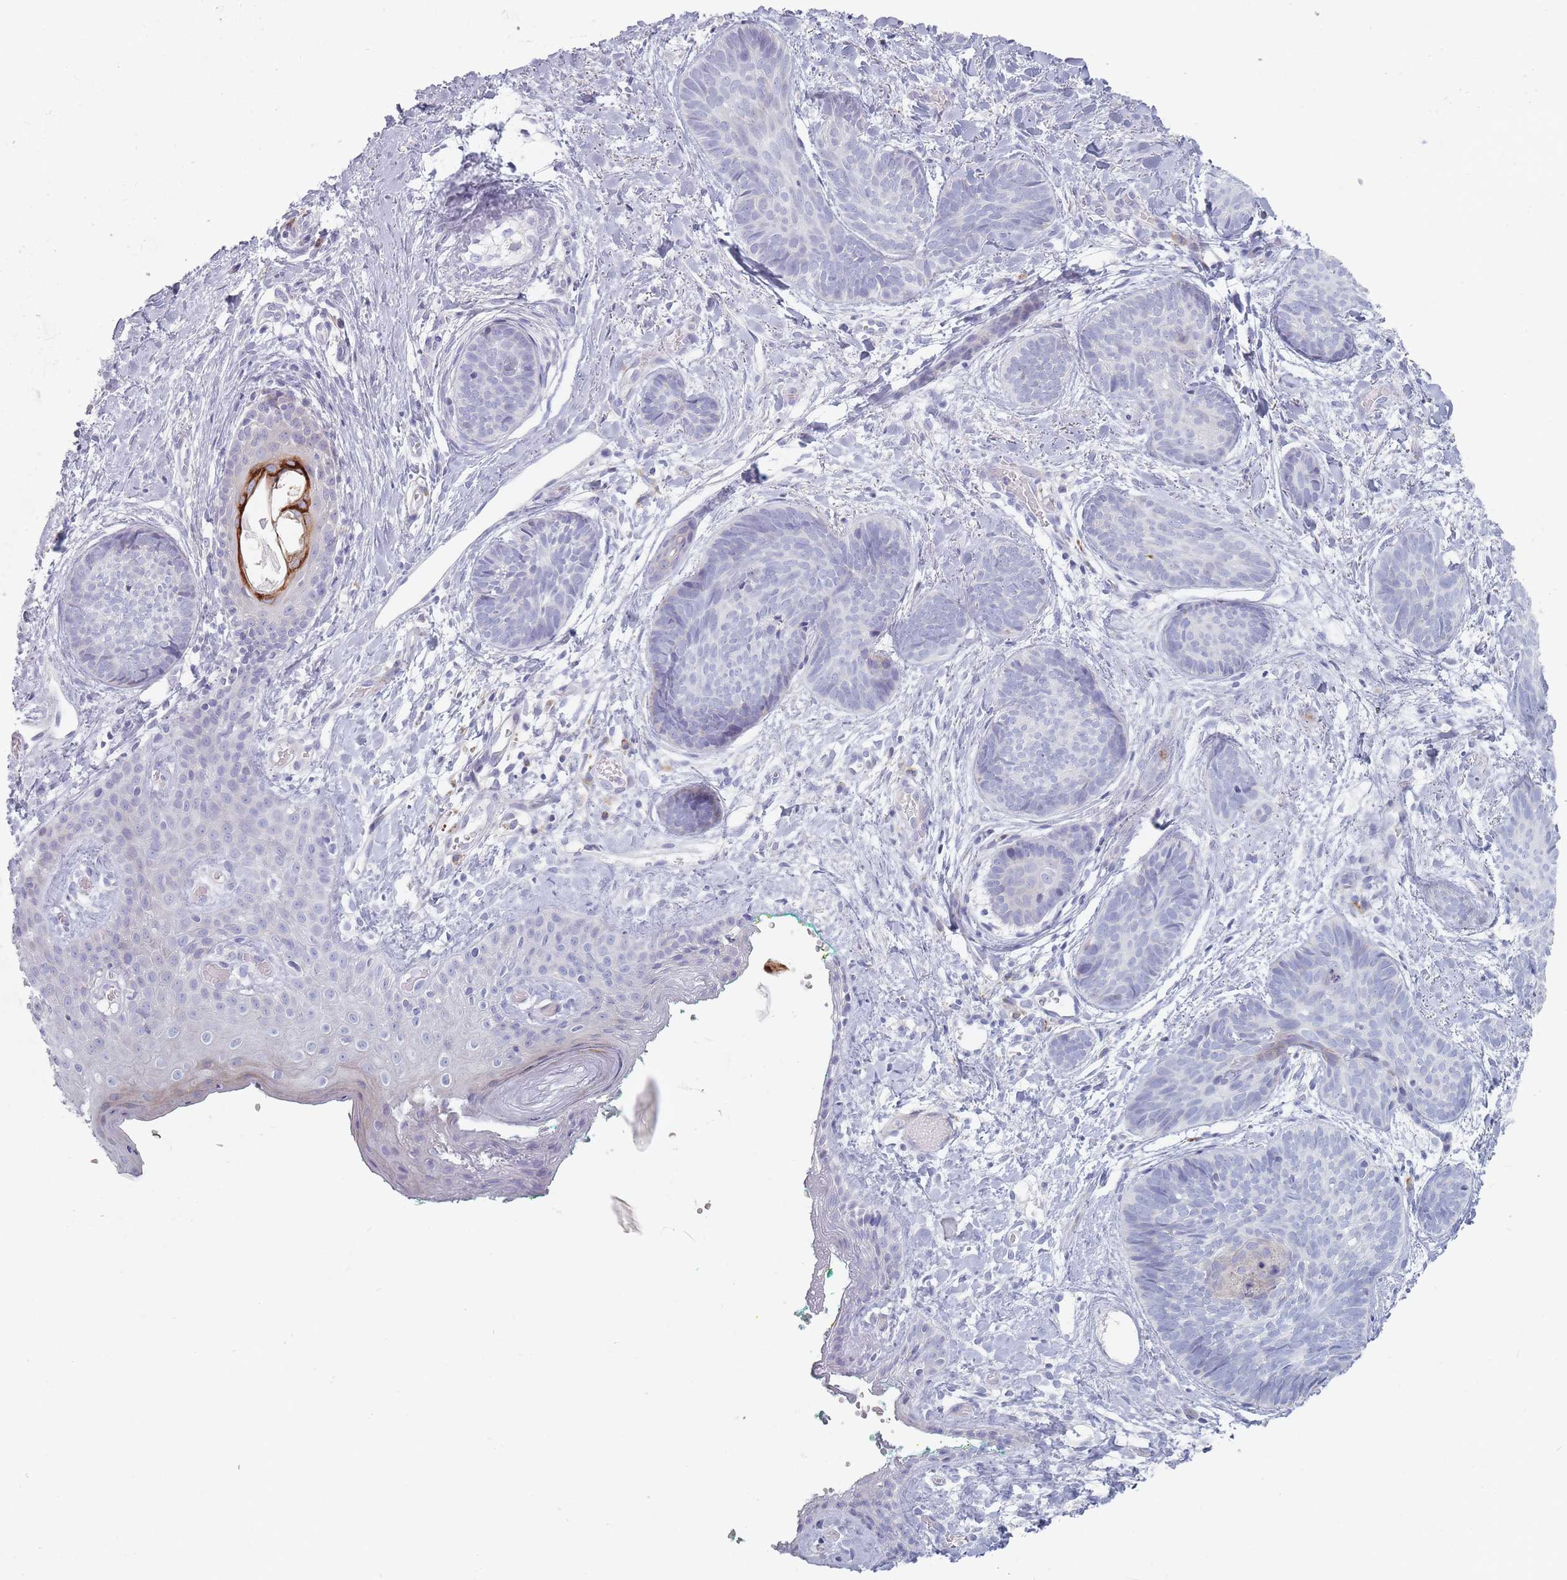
{"staining": {"intensity": "negative", "quantity": "none", "location": "none"}, "tissue": "skin cancer", "cell_type": "Tumor cells", "image_type": "cancer", "snomed": [{"axis": "morphology", "description": "Basal cell carcinoma"}, {"axis": "topography", "description": "Skin"}], "caption": "Image shows no significant protein staining in tumor cells of basal cell carcinoma (skin). (Stains: DAB (3,3'-diaminobenzidine) IHC with hematoxylin counter stain, Microscopy: brightfield microscopy at high magnification).", "gene": "SPATS1", "patient": {"sex": "female", "age": 81}}